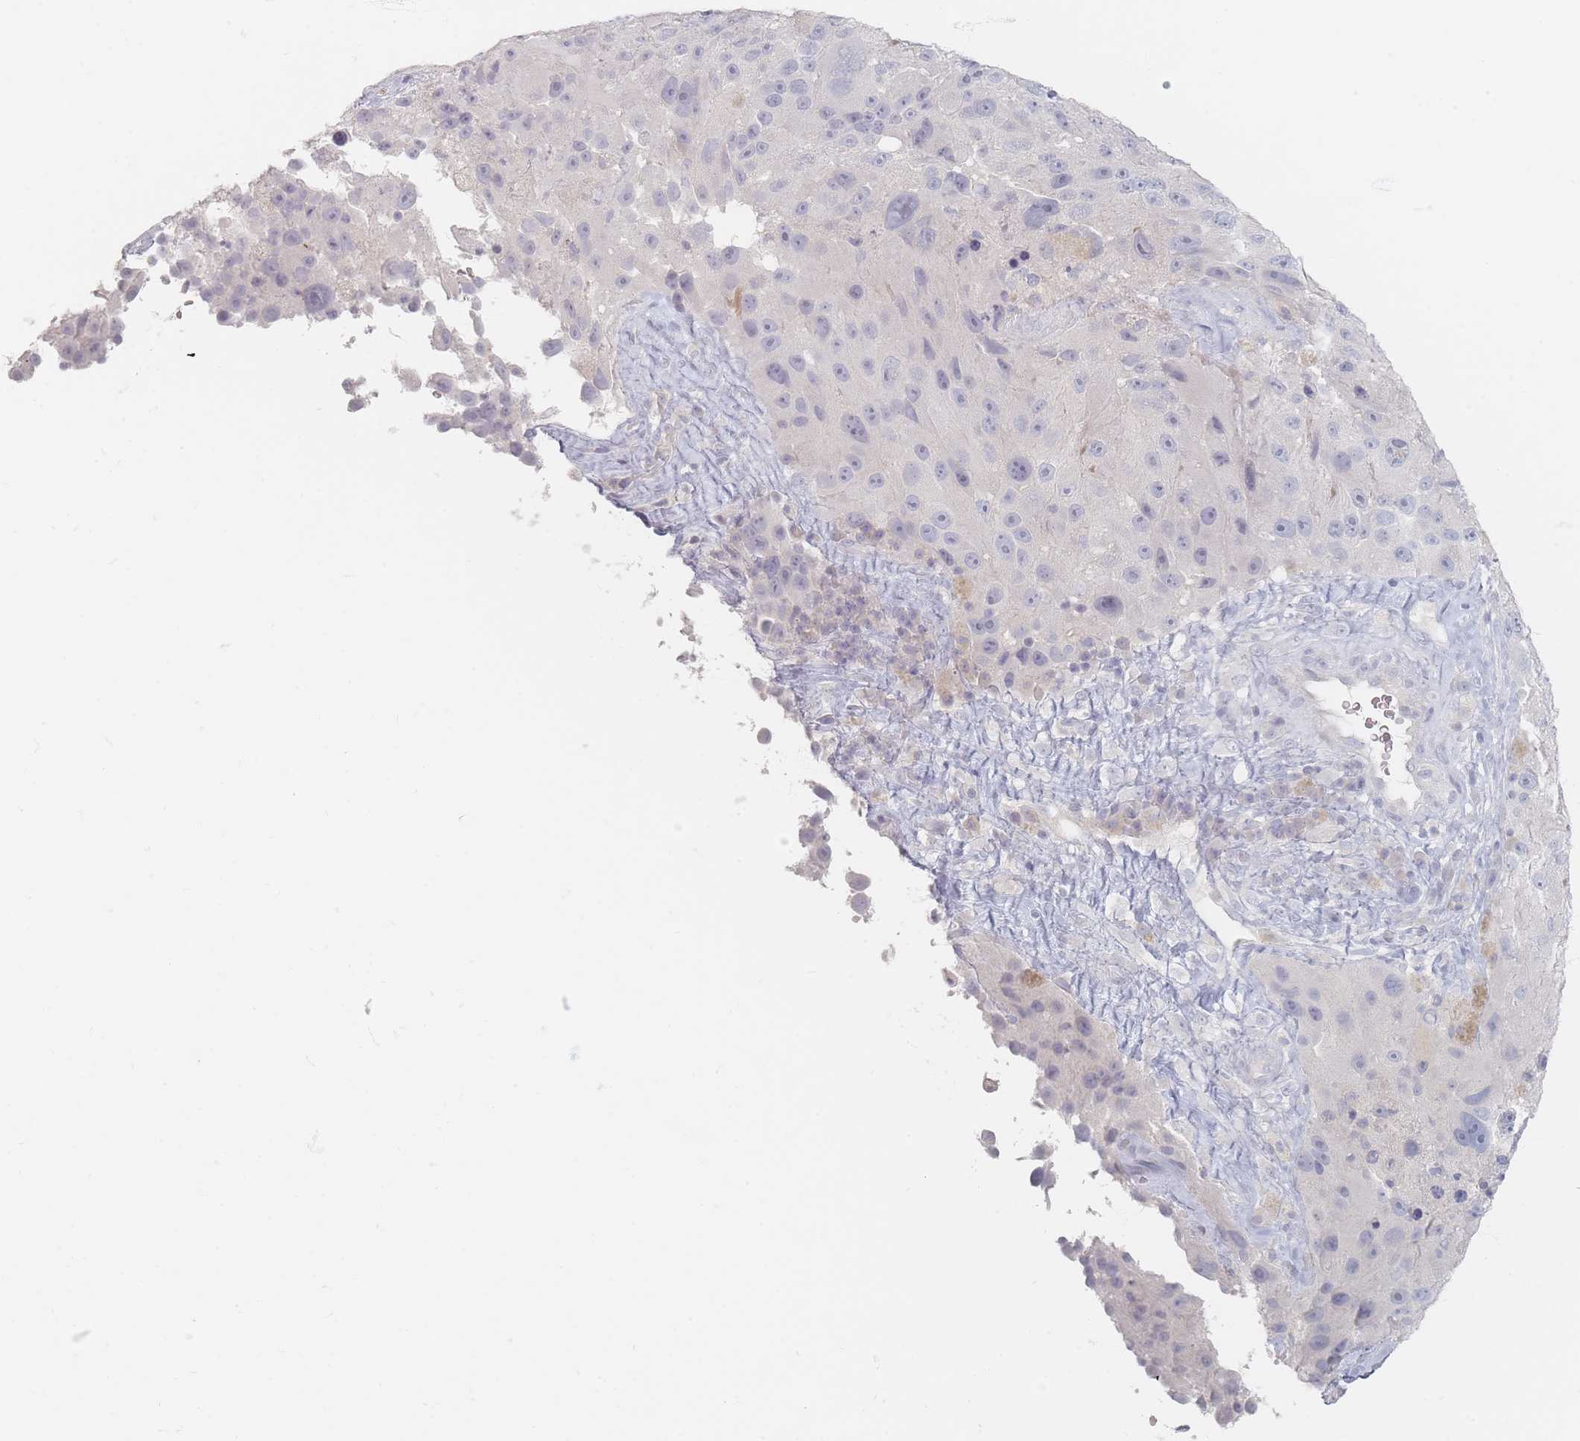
{"staining": {"intensity": "negative", "quantity": "none", "location": "none"}, "tissue": "melanoma", "cell_type": "Tumor cells", "image_type": "cancer", "snomed": [{"axis": "morphology", "description": "Malignant melanoma, Metastatic site"}, {"axis": "topography", "description": "Lymph node"}], "caption": "Photomicrograph shows no protein staining in tumor cells of malignant melanoma (metastatic site) tissue.", "gene": "CD37", "patient": {"sex": "male", "age": 62}}